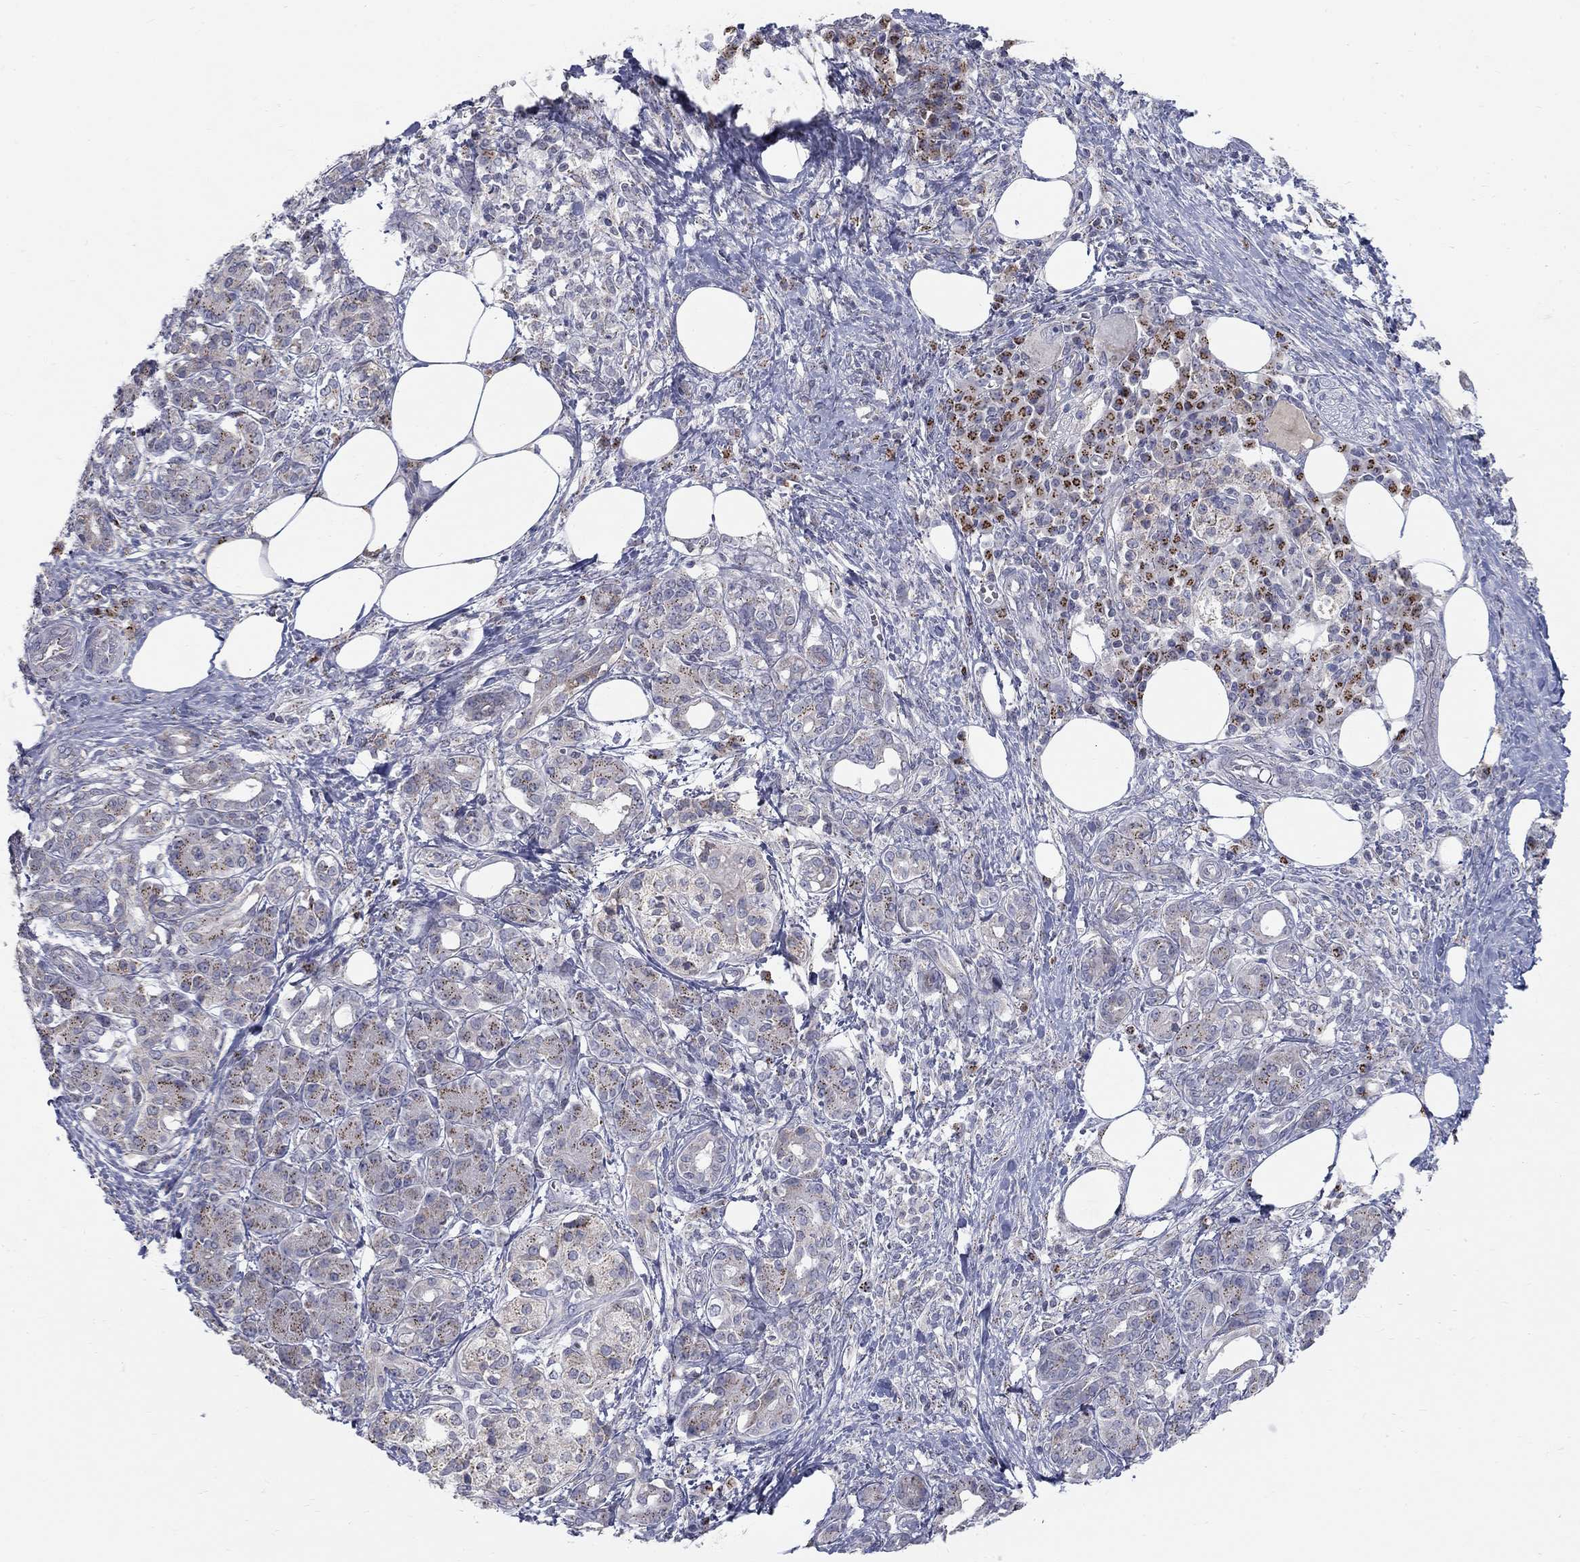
{"staining": {"intensity": "strong", "quantity": "<25%", "location": "cytoplasmic/membranous"}, "tissue": "pancreatic cancer", "cell_type": "Tumor cells", "image_type": "cancer", "snomed": [{"axis": "morphology", "description": "Adenocarcinoma, NOS"}, {"axis": "topography", "description": "Pancreas"}], "caption": "Immunohistochemistry (IHC) photomicrograph of neoplastic tissue: human pancreatic adenocarcinoma stained using IHC demonstrates medium levels of strong protein expression localized specifically in the cytoplasmic/membranous of tumor cells, appearing as a cytoplasmic/membranous brown color.", "gene": "PANK3", "patient": {"sex": "female", "age": 73}}